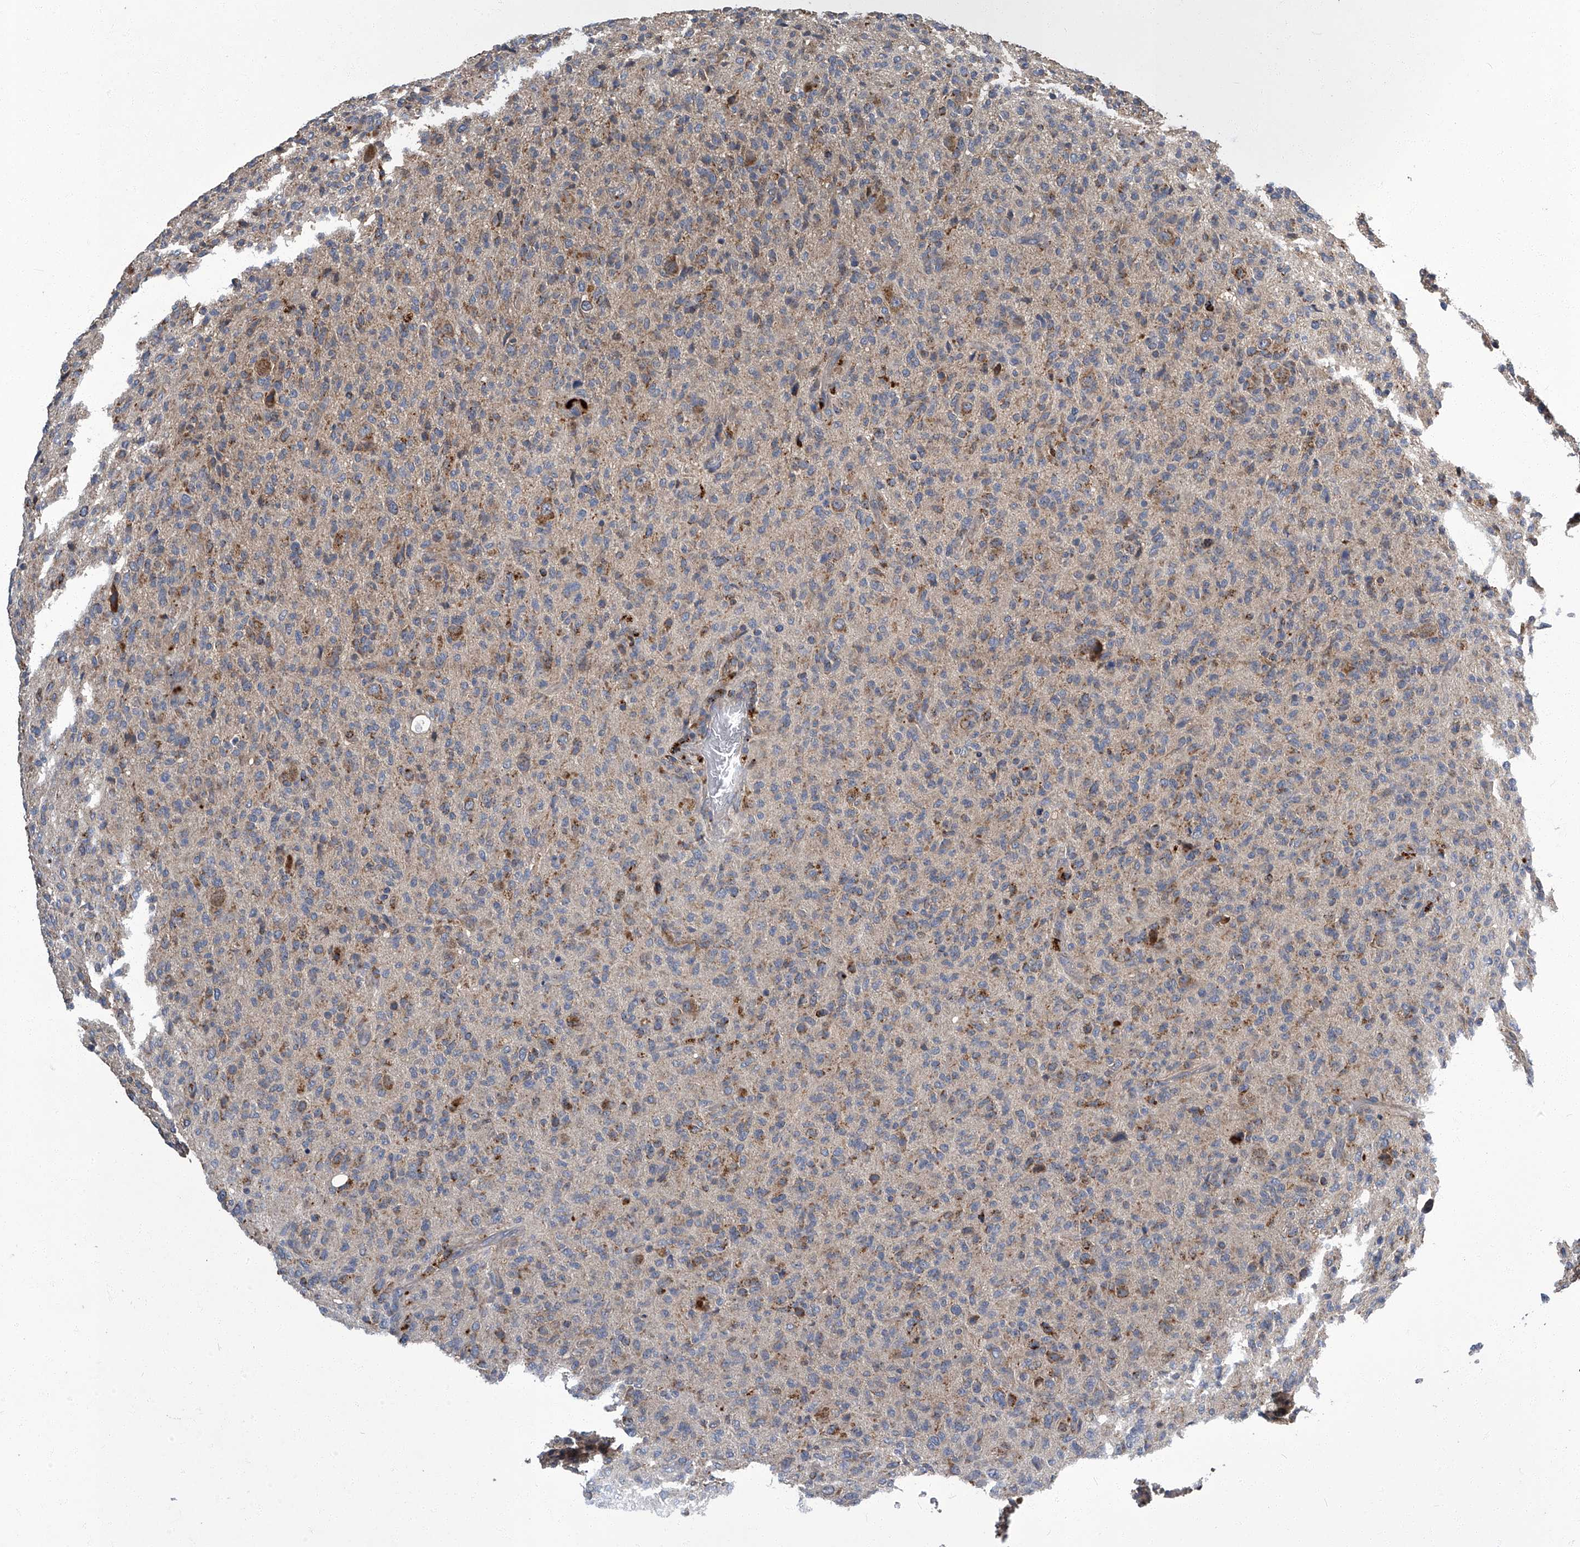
{"staining": {"intensity": "weak", "quantity": "<25%", "location": "cytoplasmic/membranous"}, "tissue": "glioma", "cell_type": "Tumor cells", "image_type": "cancer", "snomed": [{"axis": "morphology", "description": "Glioma, malignant, High grade"}, {"axis": "topography", "description": "Brain"}], "caption": "Immunohistochemical staining of human high-grade glioma (malignant) exhibits no significant positivity in tumor cells.", "gene": "TNFRSF13B", "patient": {"sex": "female", "age": 57}}